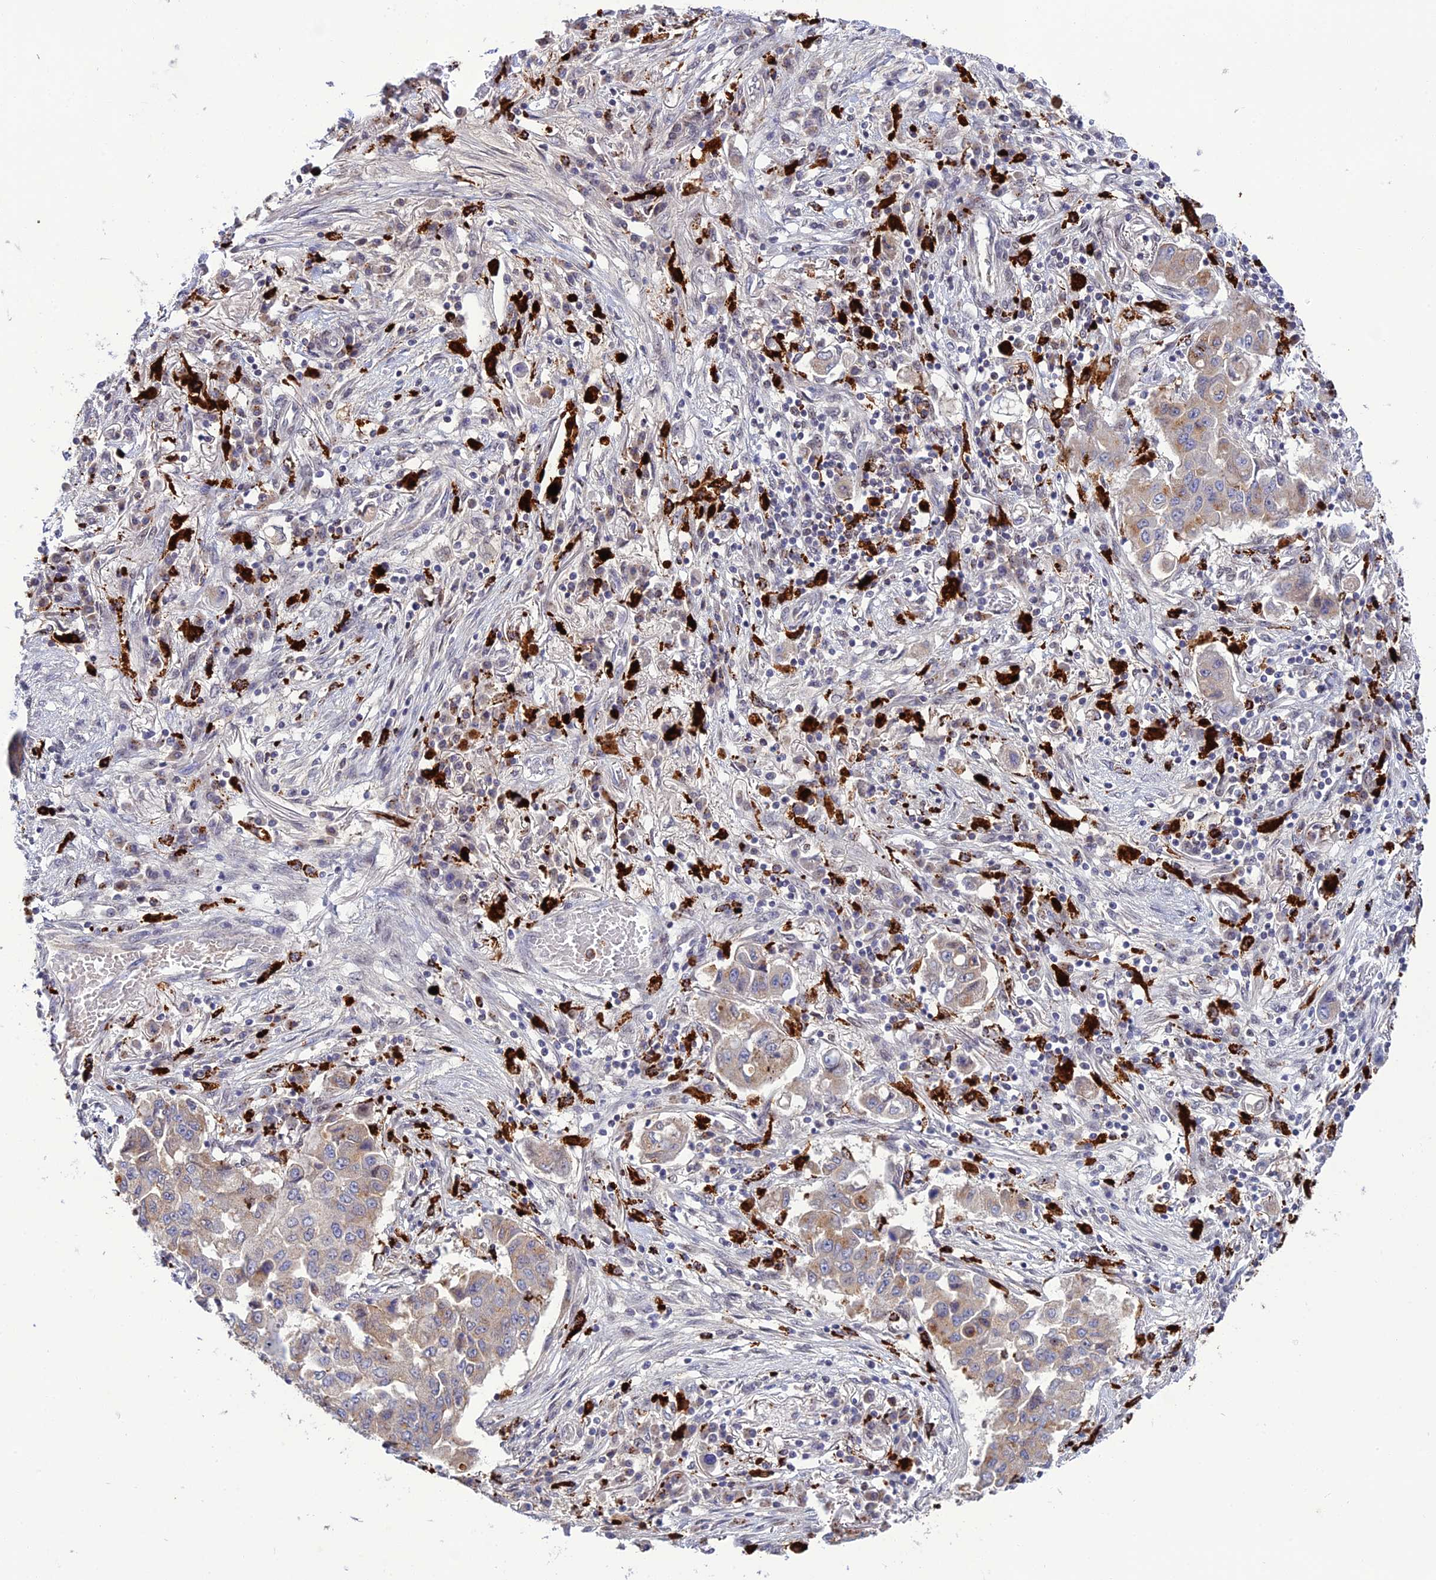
{"staining": {"intensity": "moderate", "quantity": "<25%", "location": "cytoplasmic/membranous"}, "tissue": "lung cancer", "cell_type": "Tumor cells", "image_type": "cancer", "snomed": [{"axis": "morphology", "description": "Squamous cell carcinoma, NOS"}, {"axis": "topography", "description": "Lung"}], "caption": "Moderate cytoplasmic/membranous protein staining is identified in about <25% of tumor cells in lung cancer.", "gene": "HIC1", "patient": {"sex": "male", "age": 74}}